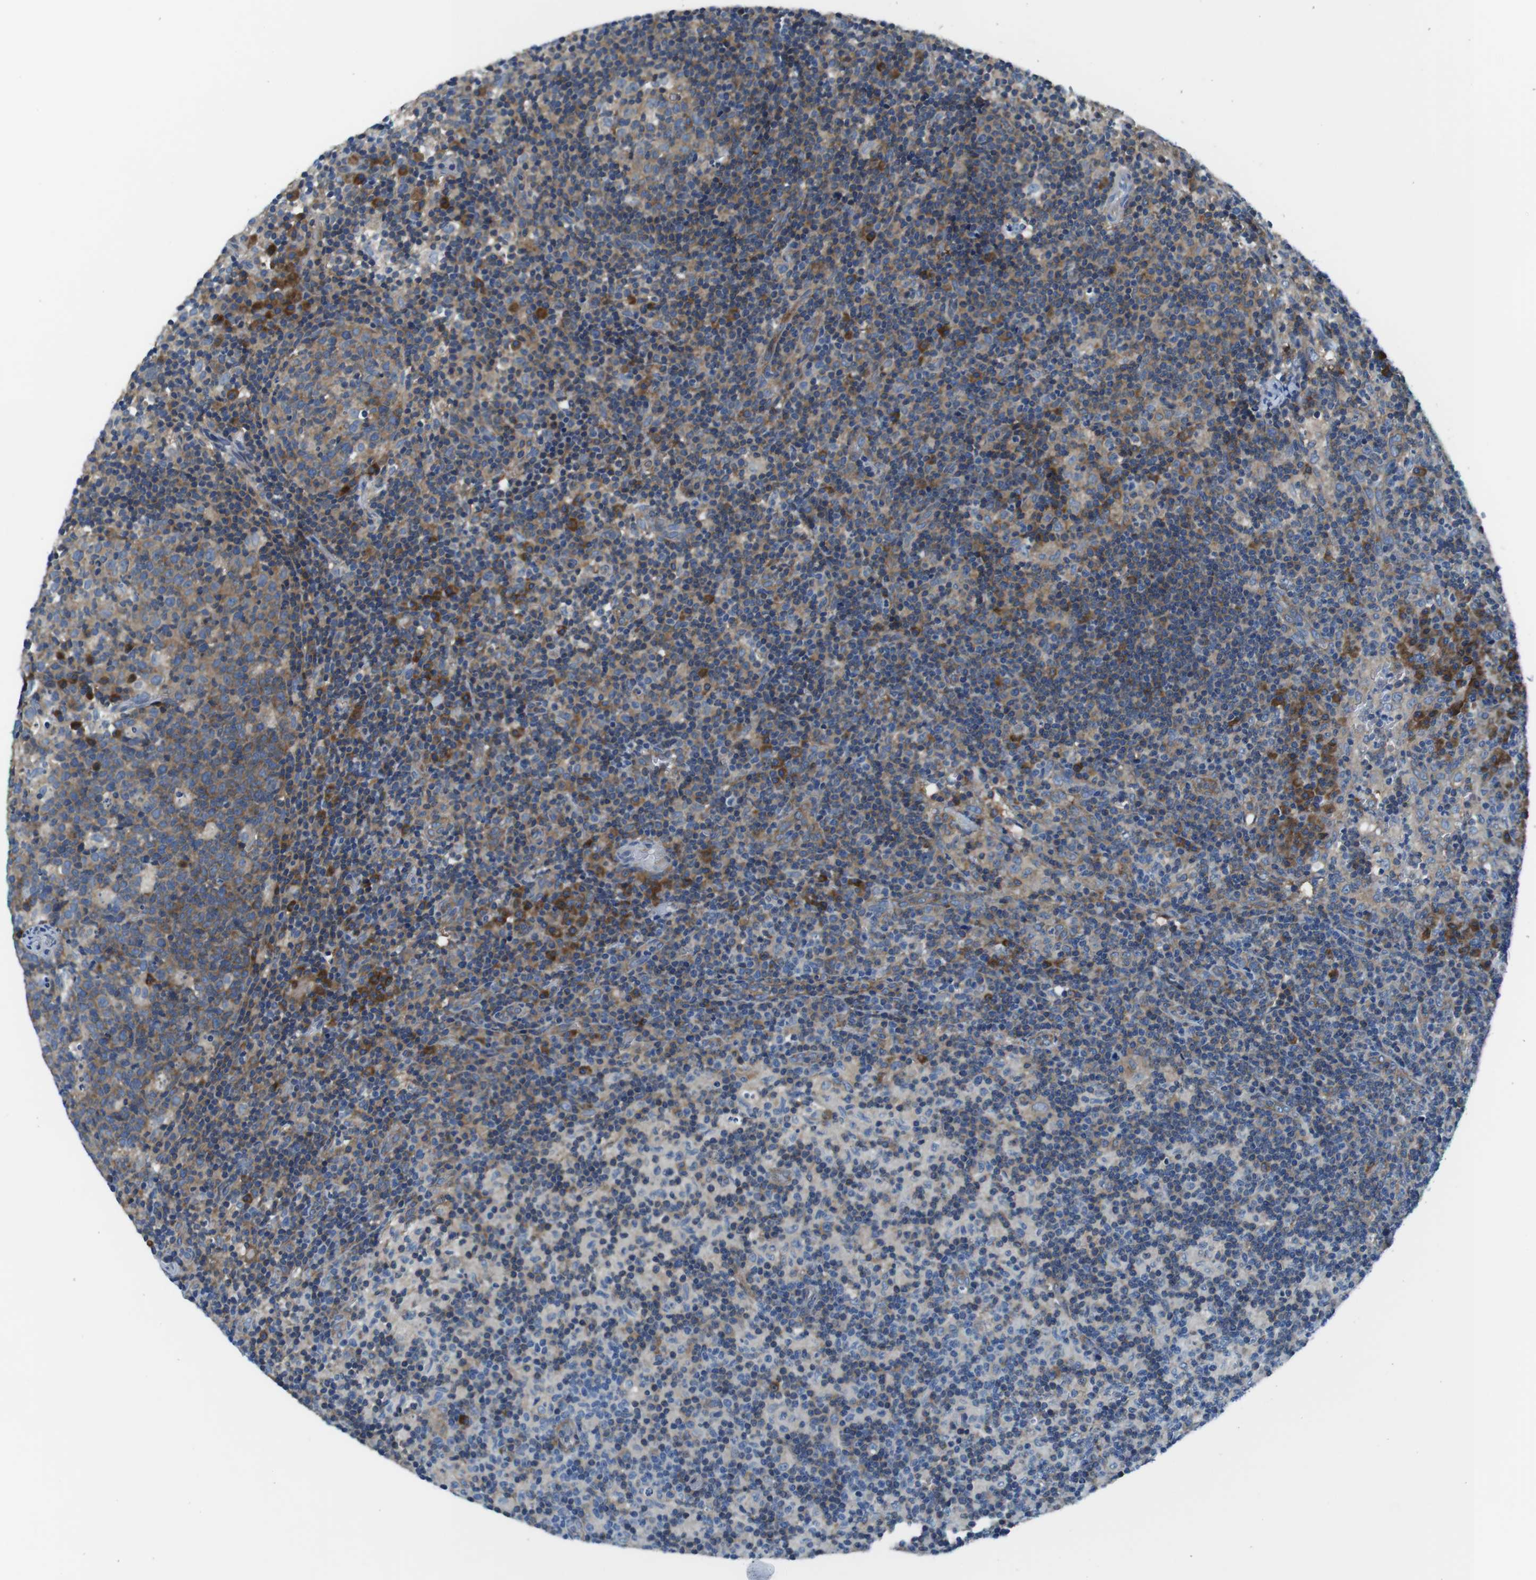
{"staining": {"intensity": "moderate", "quantity": ">75%", "location": "cytoplasmic/membranous"}, "tissue": "lymph node", "cell_type": "Germinal center cells", "image_type": "normal", "snomed": [{"axis": "morphology", "description": "Normal tissue, NOS"}, {"axis": "morphology", "description": "Inflammation, NOS"}, {"axis": "topography", "description": "Lymph node"}], "caption": "Normal lymph node exhibits moderate cytoplasmic/membranous staining in approximately >75% of germinal center cells.", "gene": "EIF2B5", "patient": {"sex": "male", "age": 55}}